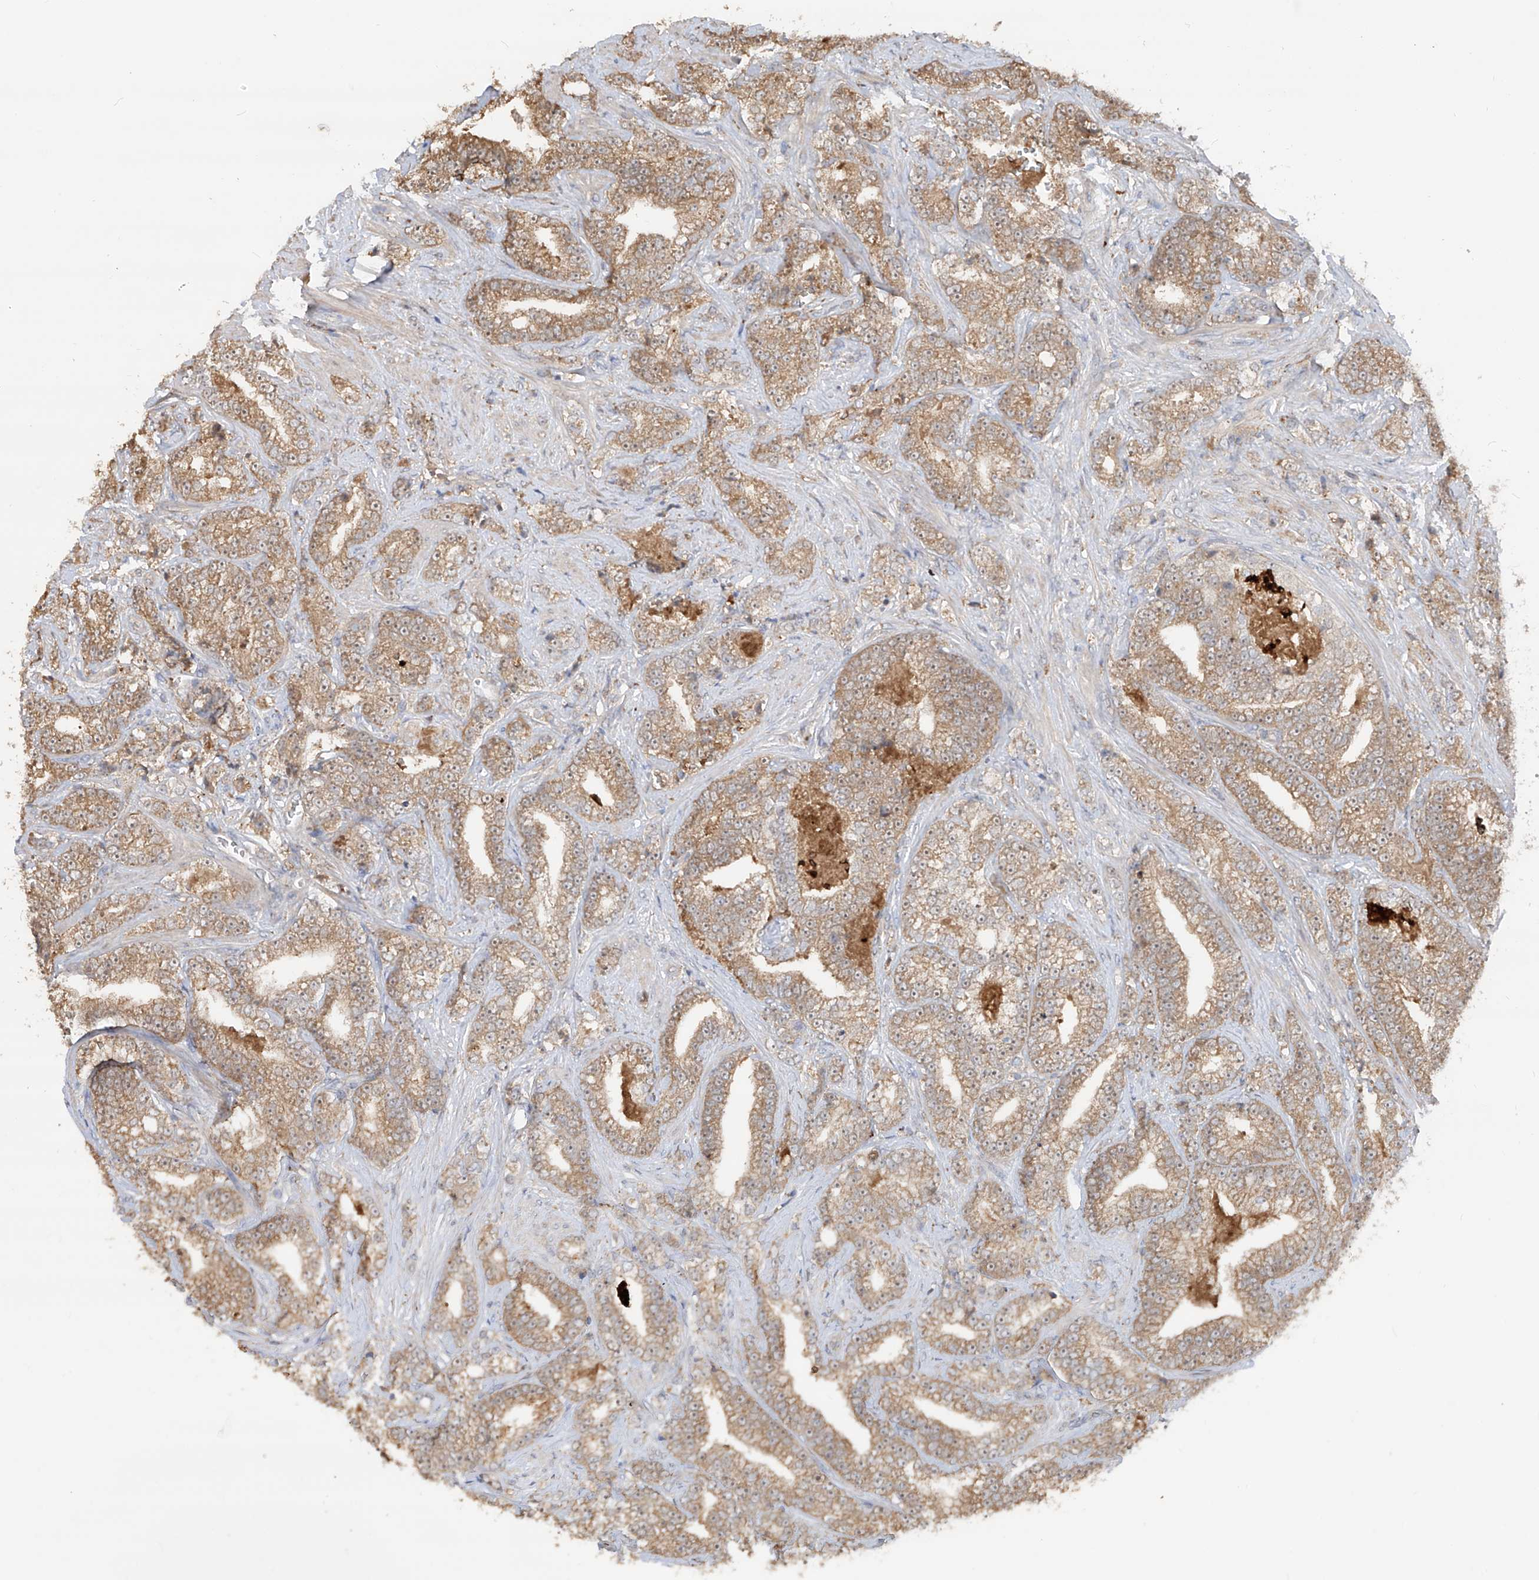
{"staining": {"intensity": "moderate", "quantity": ">75%", "location": "cytoplasmic/membranous"}, "tissue": "prostate cancer", "cell_type": "Tumor cells", "image_type": "cancer", "snomed": [{"axis": "morphology", "description": "Adenocarcinoma, High grade"}, {"axis": "topography", "description": "Prostate and seminal vesicle, NOS"}], "caption": "Tumor cells display medium levels of moderate cytoplasmic/membranous positivity in about >75% of cells in human prostate high-grade adenocarcinoma.", "gene": "EDN1", "patient": {"sex": "male", "age": 67}}